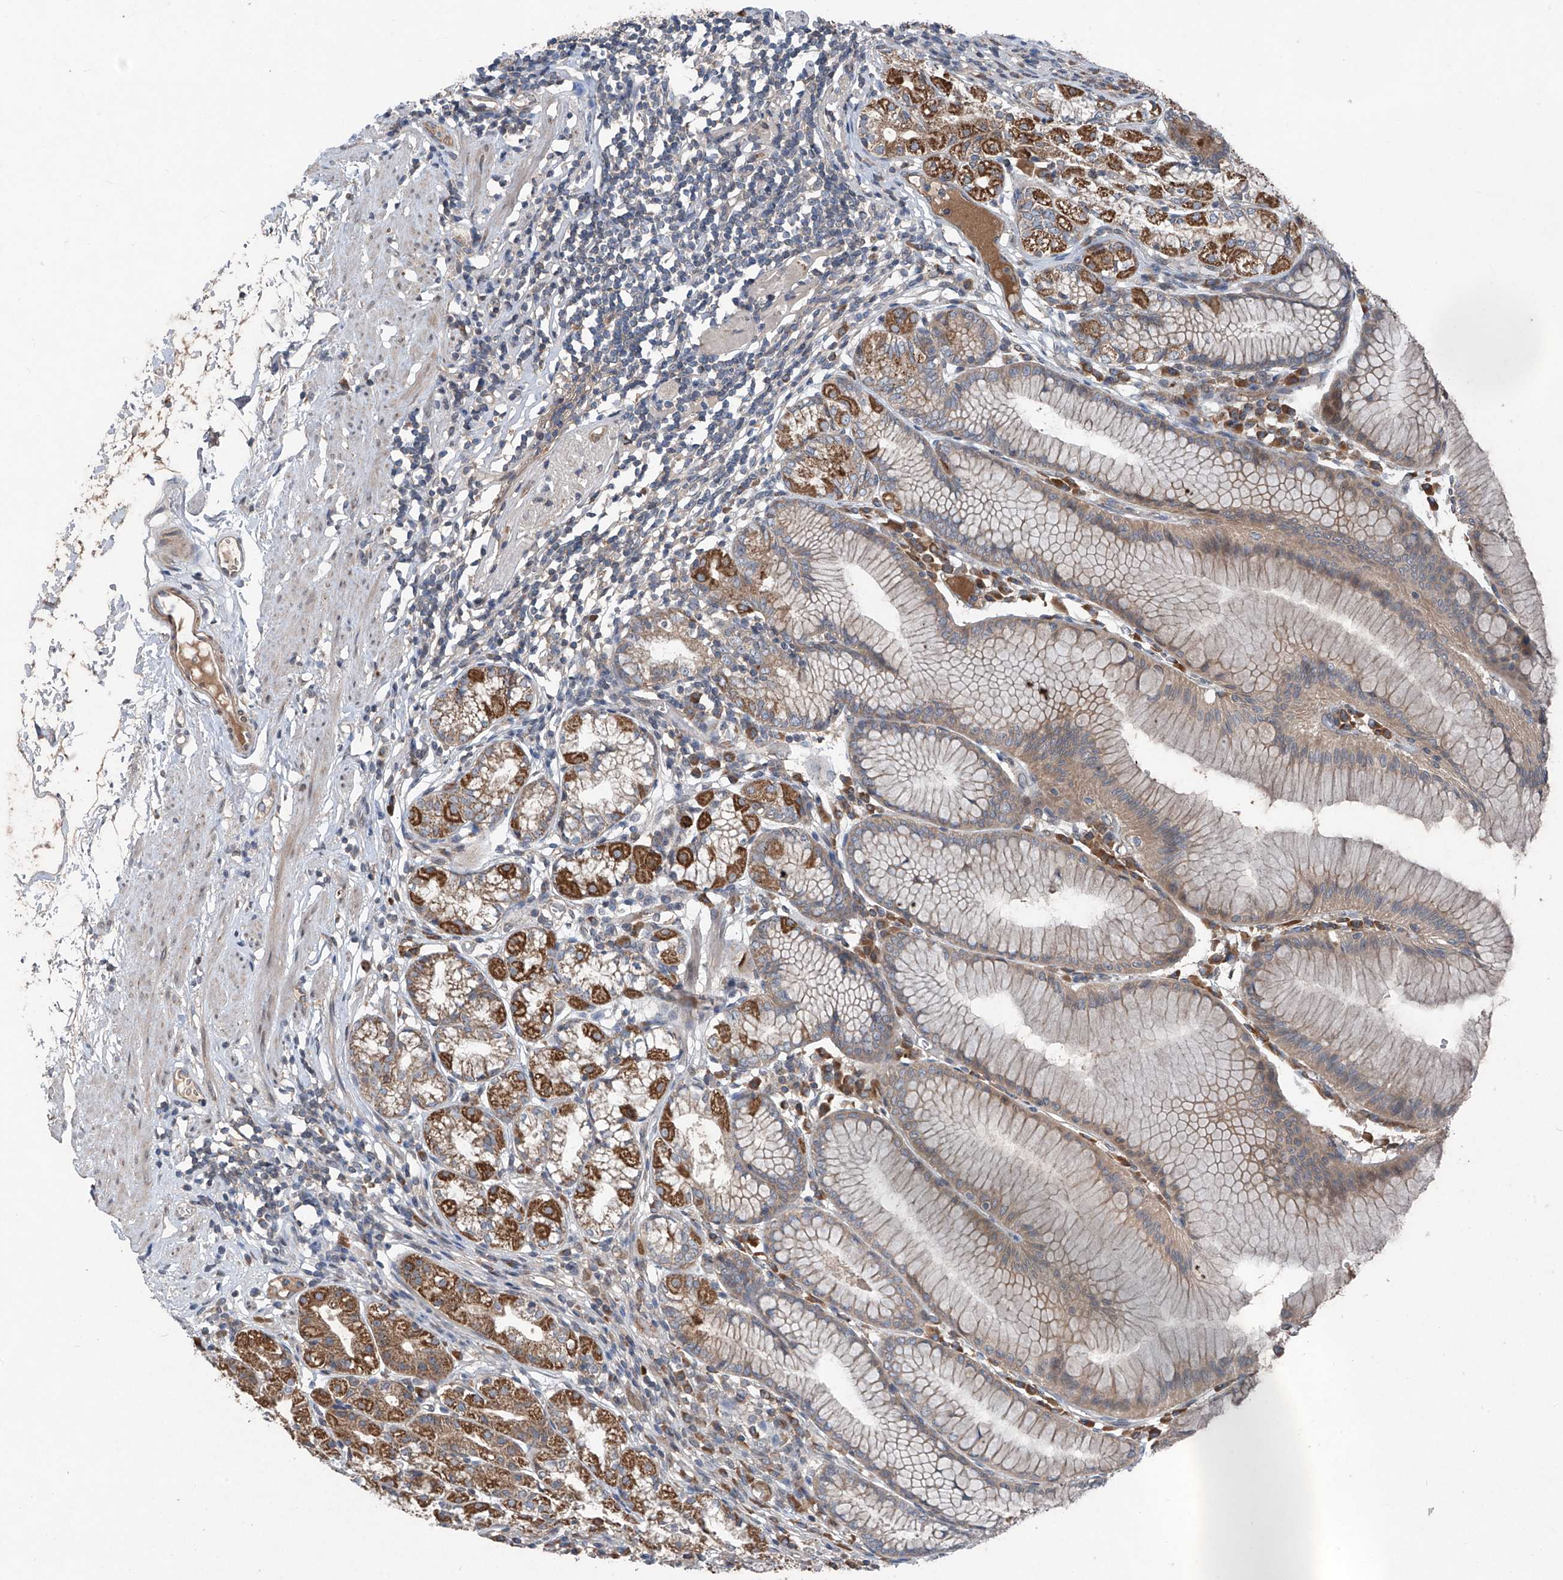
{"staining": {"intensity": "moderate", "quantity": ">75%", "location": "cytoplasmic/membranous"}, "tissue": "stomach", "cell_type": "Glandular cells", "image_type": "normal", "snomed": [{"axis": "morphology", "description": "Normal tissue, NOS"}, {"axis": "topography", "description": "Stomach"}], "caption": "Stomach stained with DAB IHC reveals medium levels of moderate cytoplasmic/membranous positivity in approximately >75% of glandular cells. The staining was performed using DAB (3,3'-diaminobenzidine) to visualize the protein expression in brown, while the nuclei were stained in blue with hematoxylin (Magnification: 20x).", "gene": "FOXRED2", "patient": {"sex": "female", "age": 57}}